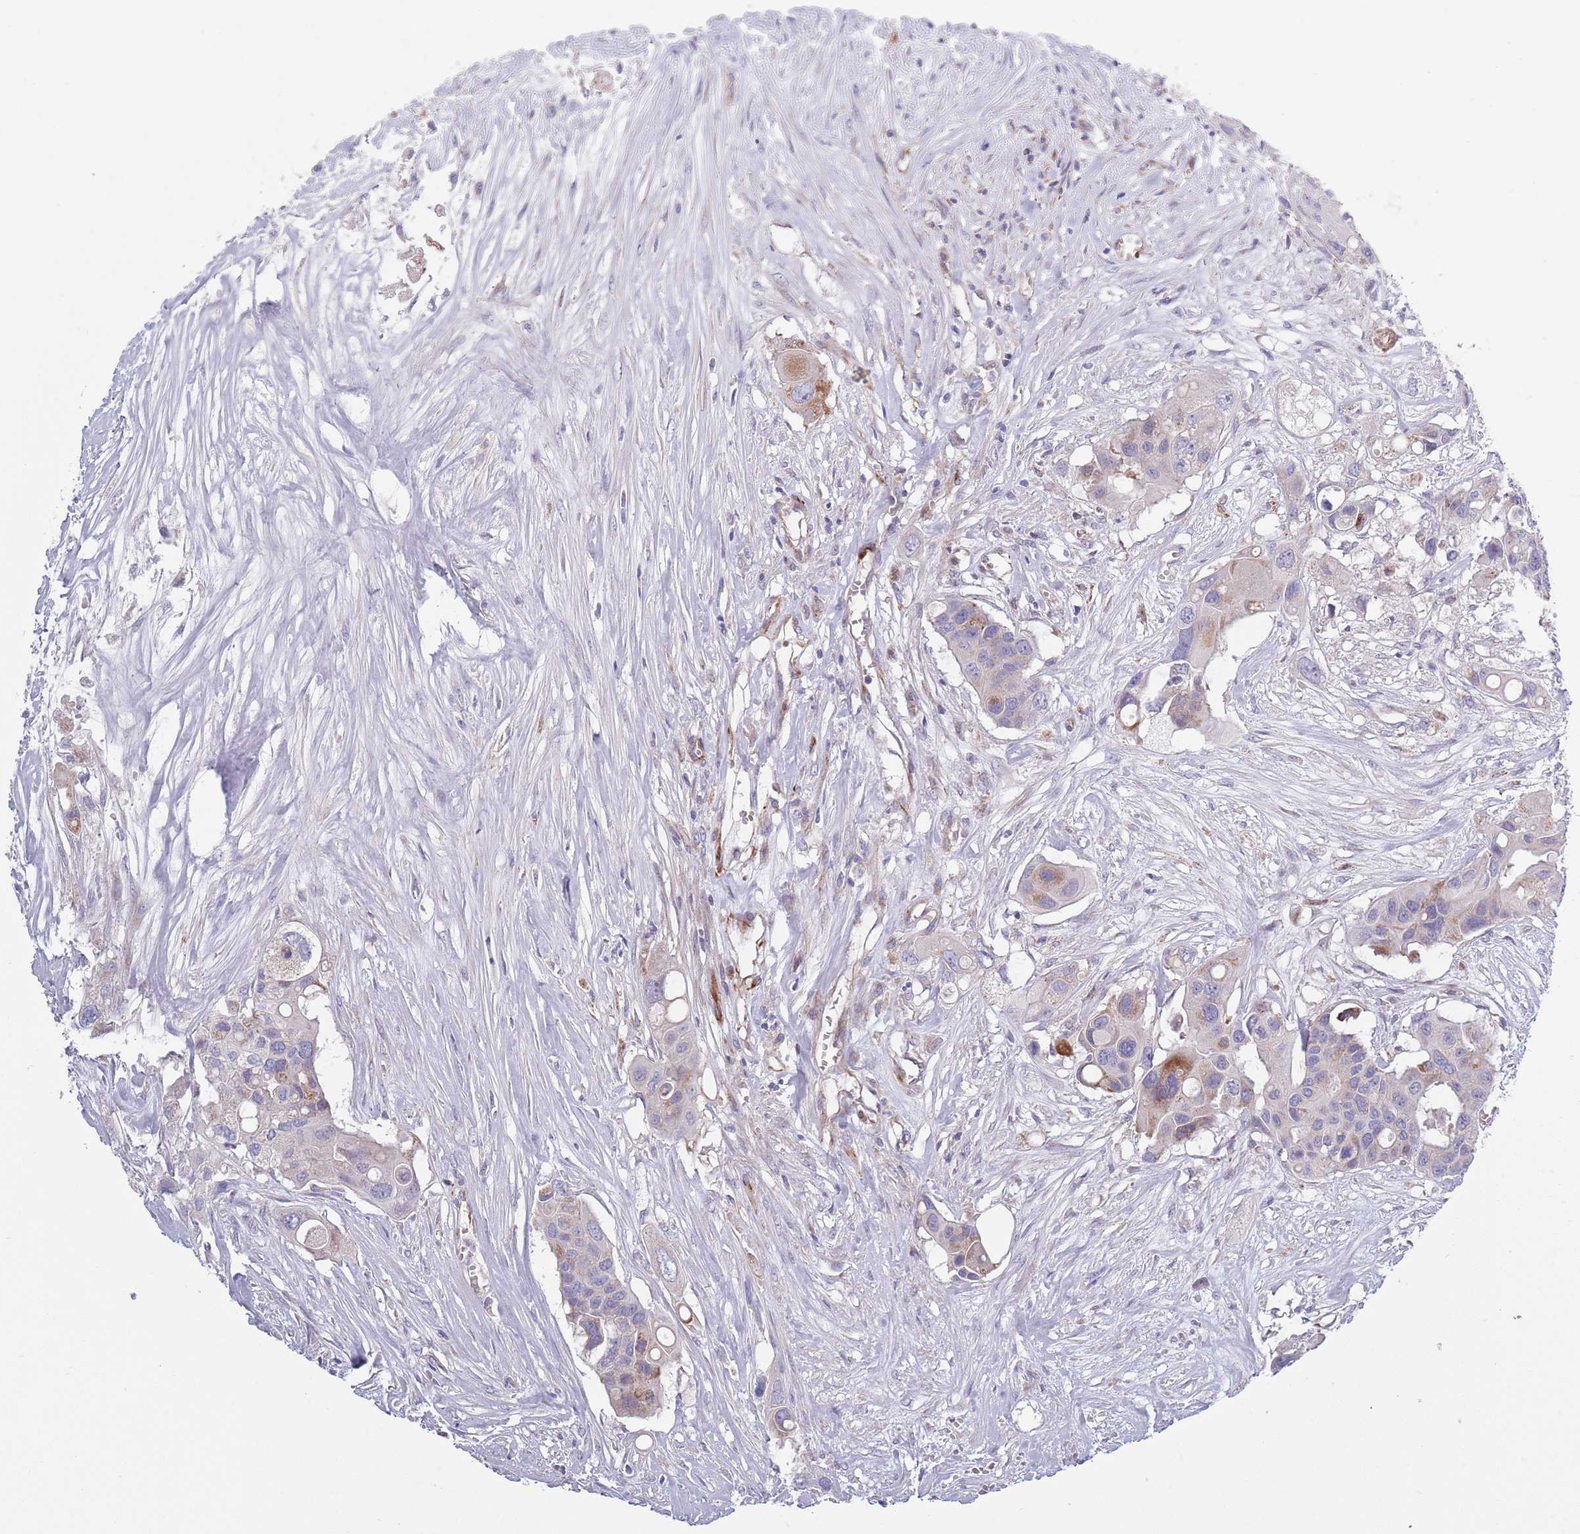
{"staining": {"intensity": "moderate", "quantity": "<25%", "location": "cytoplasmic/membranous"}, "tissue": "colorectal cancer", "cell_type": "Tumor cells", "image_type": "cancer", "snomed": [{"axis": "morphology", "description": "Adenocarcinoma, NOS"}, {"axis": "topography", "description": "Colon"}], "caption": "DAB (3,3'-diaminobenzidine) immunohistochemical staining of human colorectal cancer reveals moderate cytoplasmic/membranous protein staining in approximately <25% of tumor cells.", "gene": "TYW1", "patient": {"sex": "male", "age": 77}}